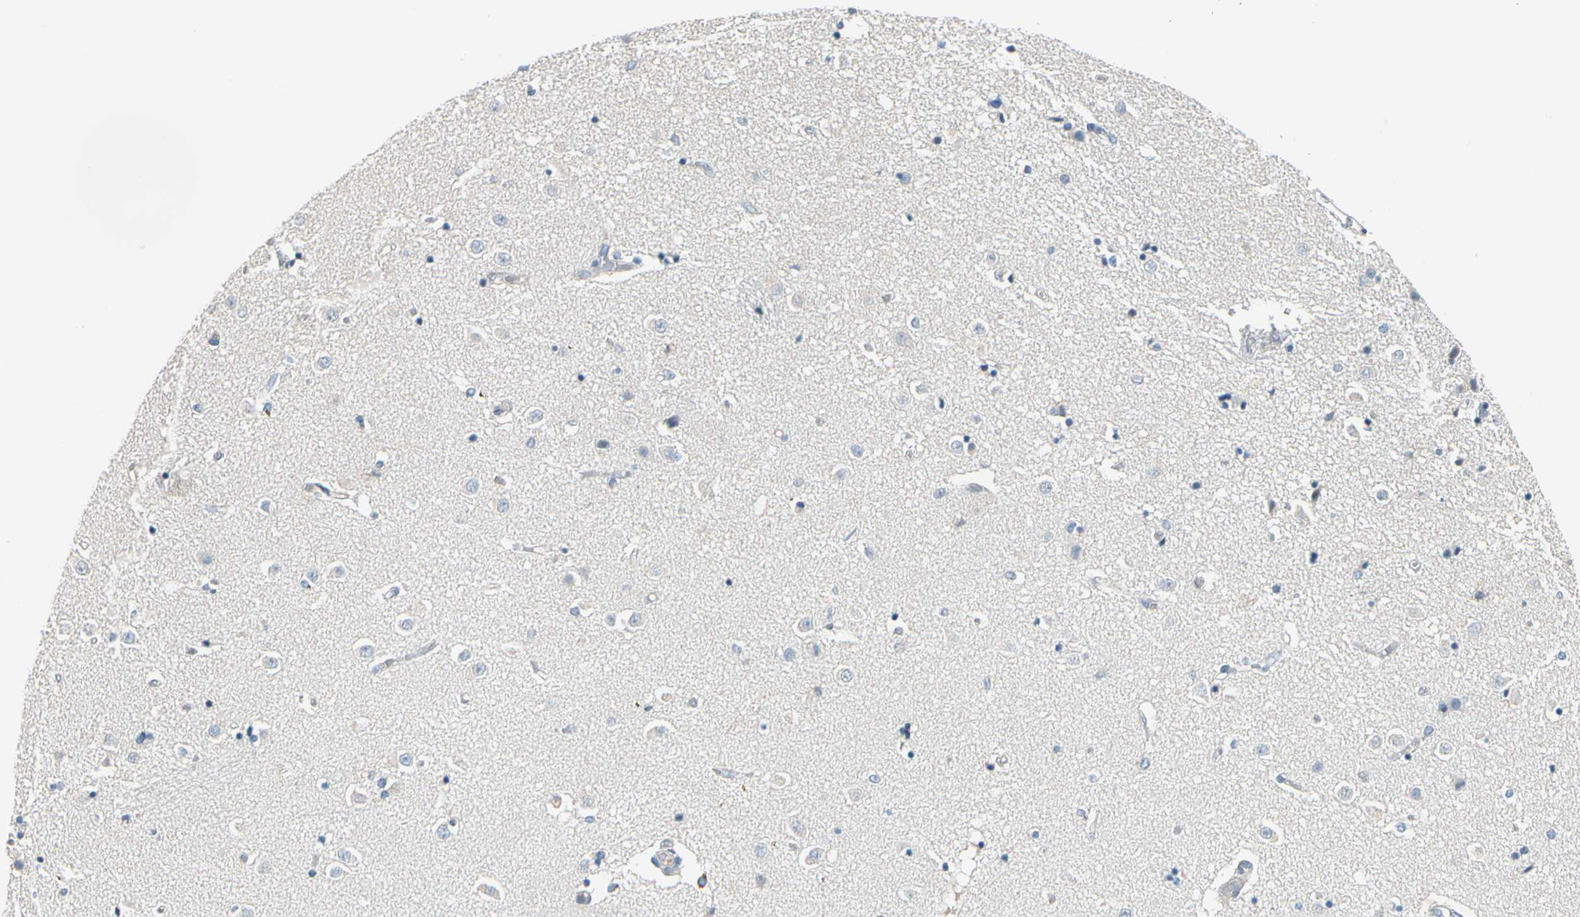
{"staining": {"intensity": "weak", "quantity": "<25%", "location": "cytoplasmic/membranous"}, "tissue": "caudate", "cell_type": "Glial cells", "image_type": "normal", "snomed": [{"axis": "morphology", "description": "Normal tissue, NOS"}, {"axis": "topography", "description": "Lateral ventricle wall"}], "caption": "A high-resolution image shows IHC staining of normal caudate, which reveals no significant staining in glial cells. (DAB (3,3'-diaminobenzidine) immunohistochemistry, high magnification).", "gene": "STK40", "patient": {"sex": "female", "age": 54}}